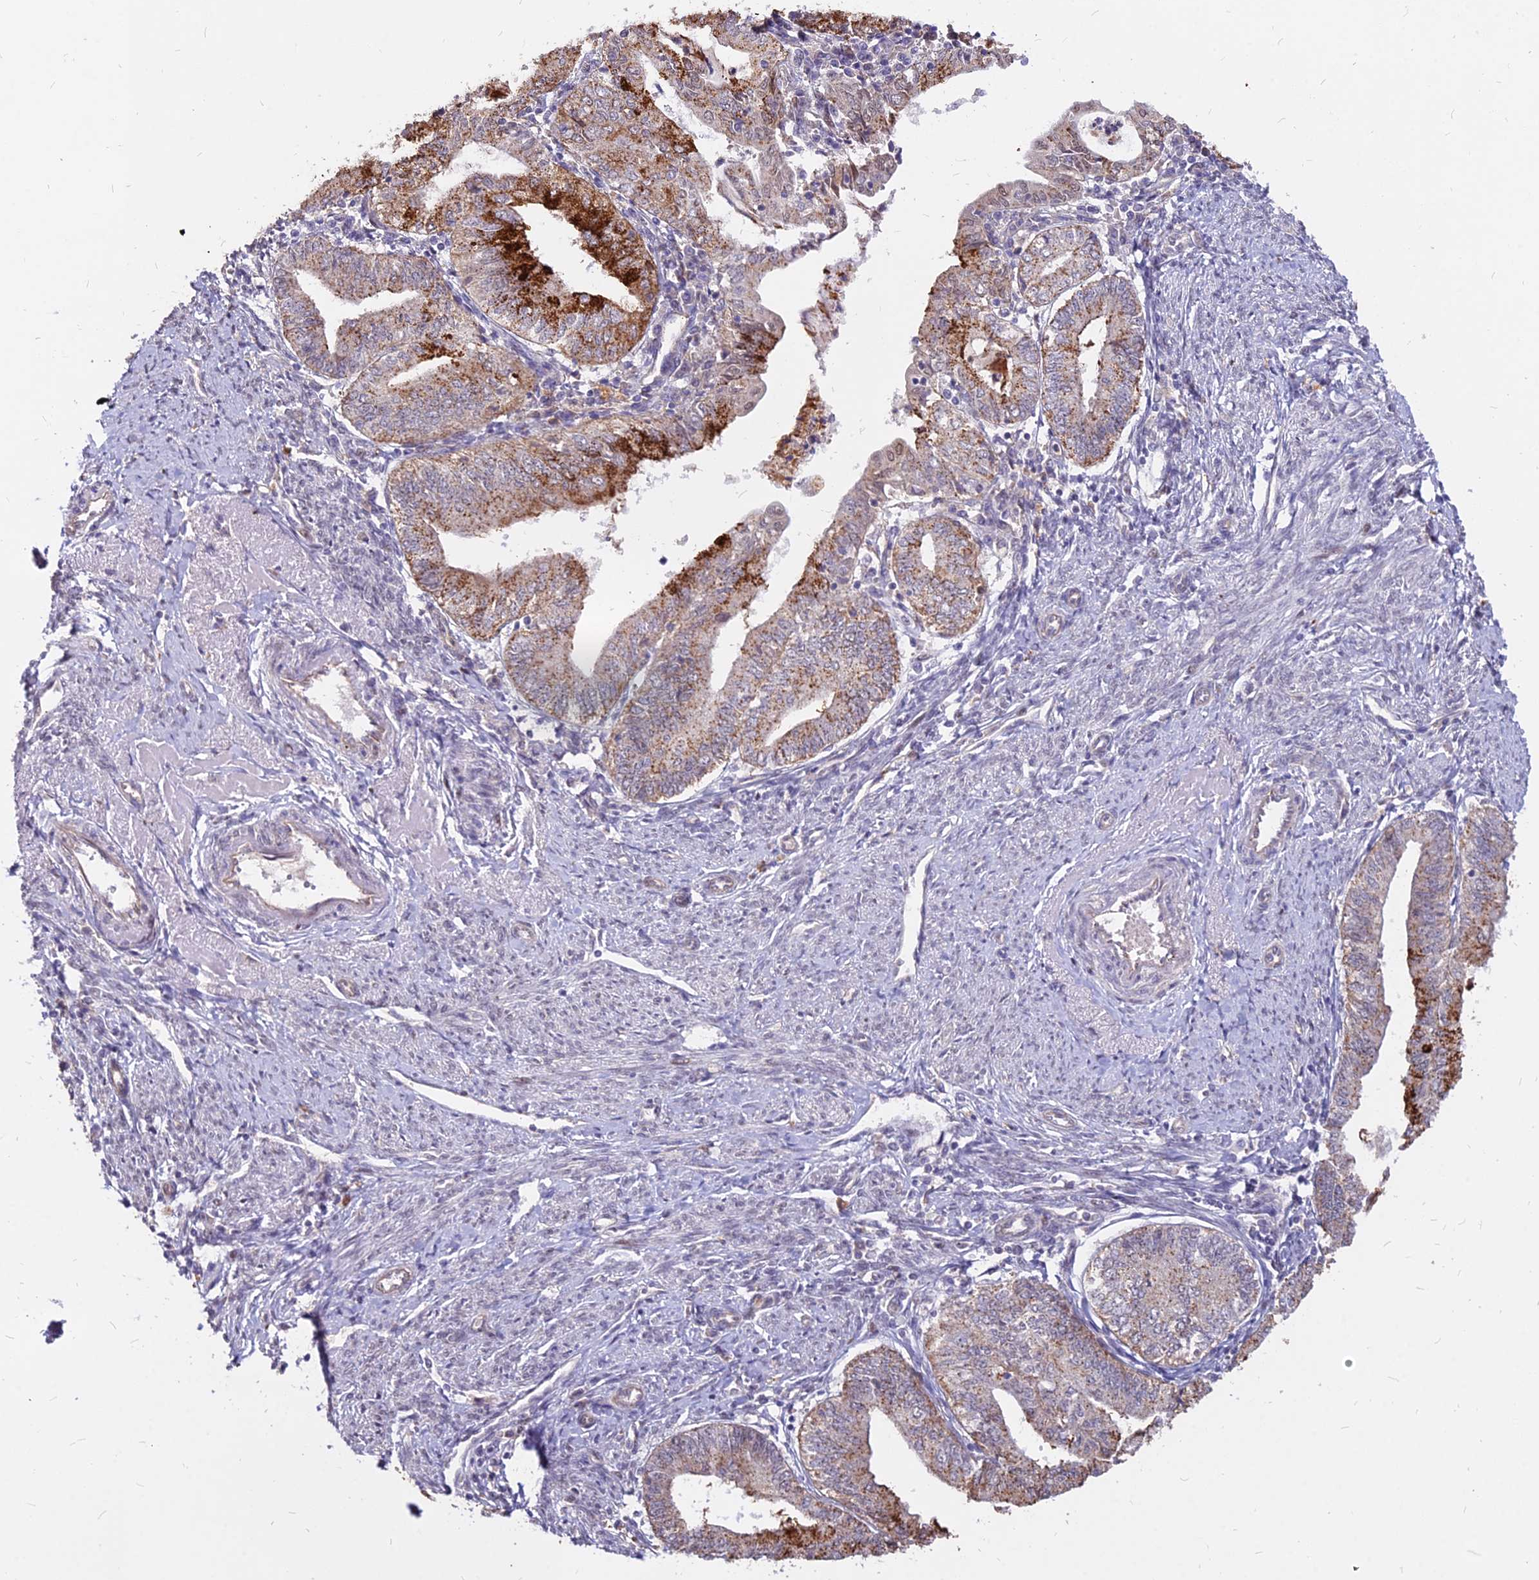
{"staining": {"intensity": "strong", "quantity": "25%-75%", "location": "cytoplasmic/membranous"}, "tissue": "endometrial cancer", "cell_type": "Tumor cells", "image_type": "cancer", "snomed": [{"axis": "morphology", "description": "Adenocarcinoma, NOS"}, {"axis": "topography", "description": "Endometrium"}], "caption": "Immunohistochemistry (IHC) (DAB (3,3'-diaminobenzidine)) staining of adenocarcinoma (endometrial) displays strong cytoplasmic/membranous protein expression in about 25%-75% of tumor cells. The protein of interest is shown in brown color, while the nuclei are stained blue.", "gene": "C11orf68", "patient": {"sex": "female", "age": 66}}